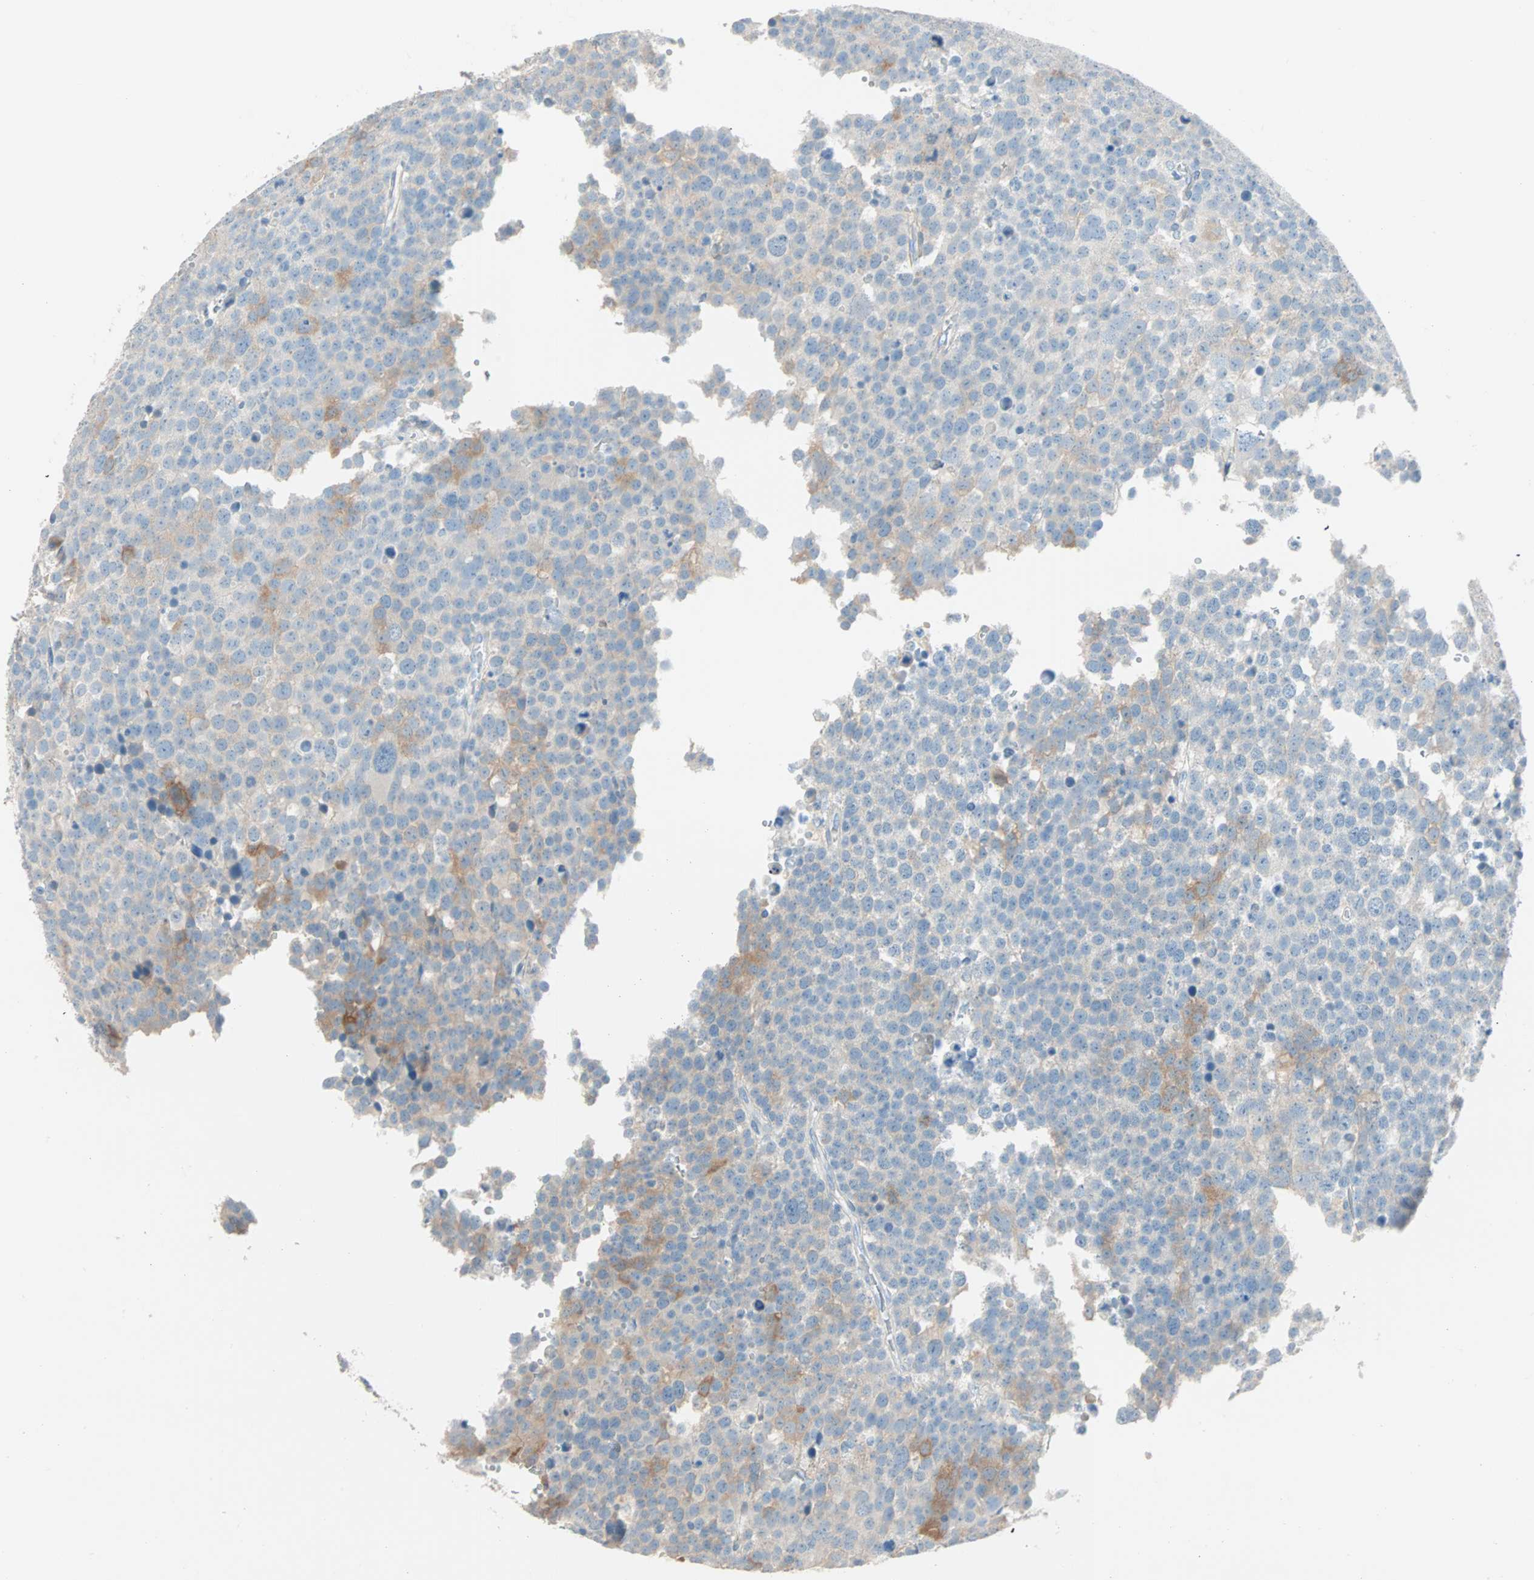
{"staining": {"intensity": "moderate", "quantity": "<25%", "location": "cytoplasmic/membranous"}, "tissue": "testis cancer", "cell_type": "Tumor cells", "image_type": "cancer", "snomed": [{"axis": "morphology", "description": "Seminoma, NOS"}, {"axis": "topography", "description": "Testis"}], "caption": "Protein expression analysis of seminoma (testis) reveals moderate cytoplasmic/membranous expression in approximately <25% of tumor cells.", "gene": "ATF6", "patient": {"sex": "male", "age": 71}}